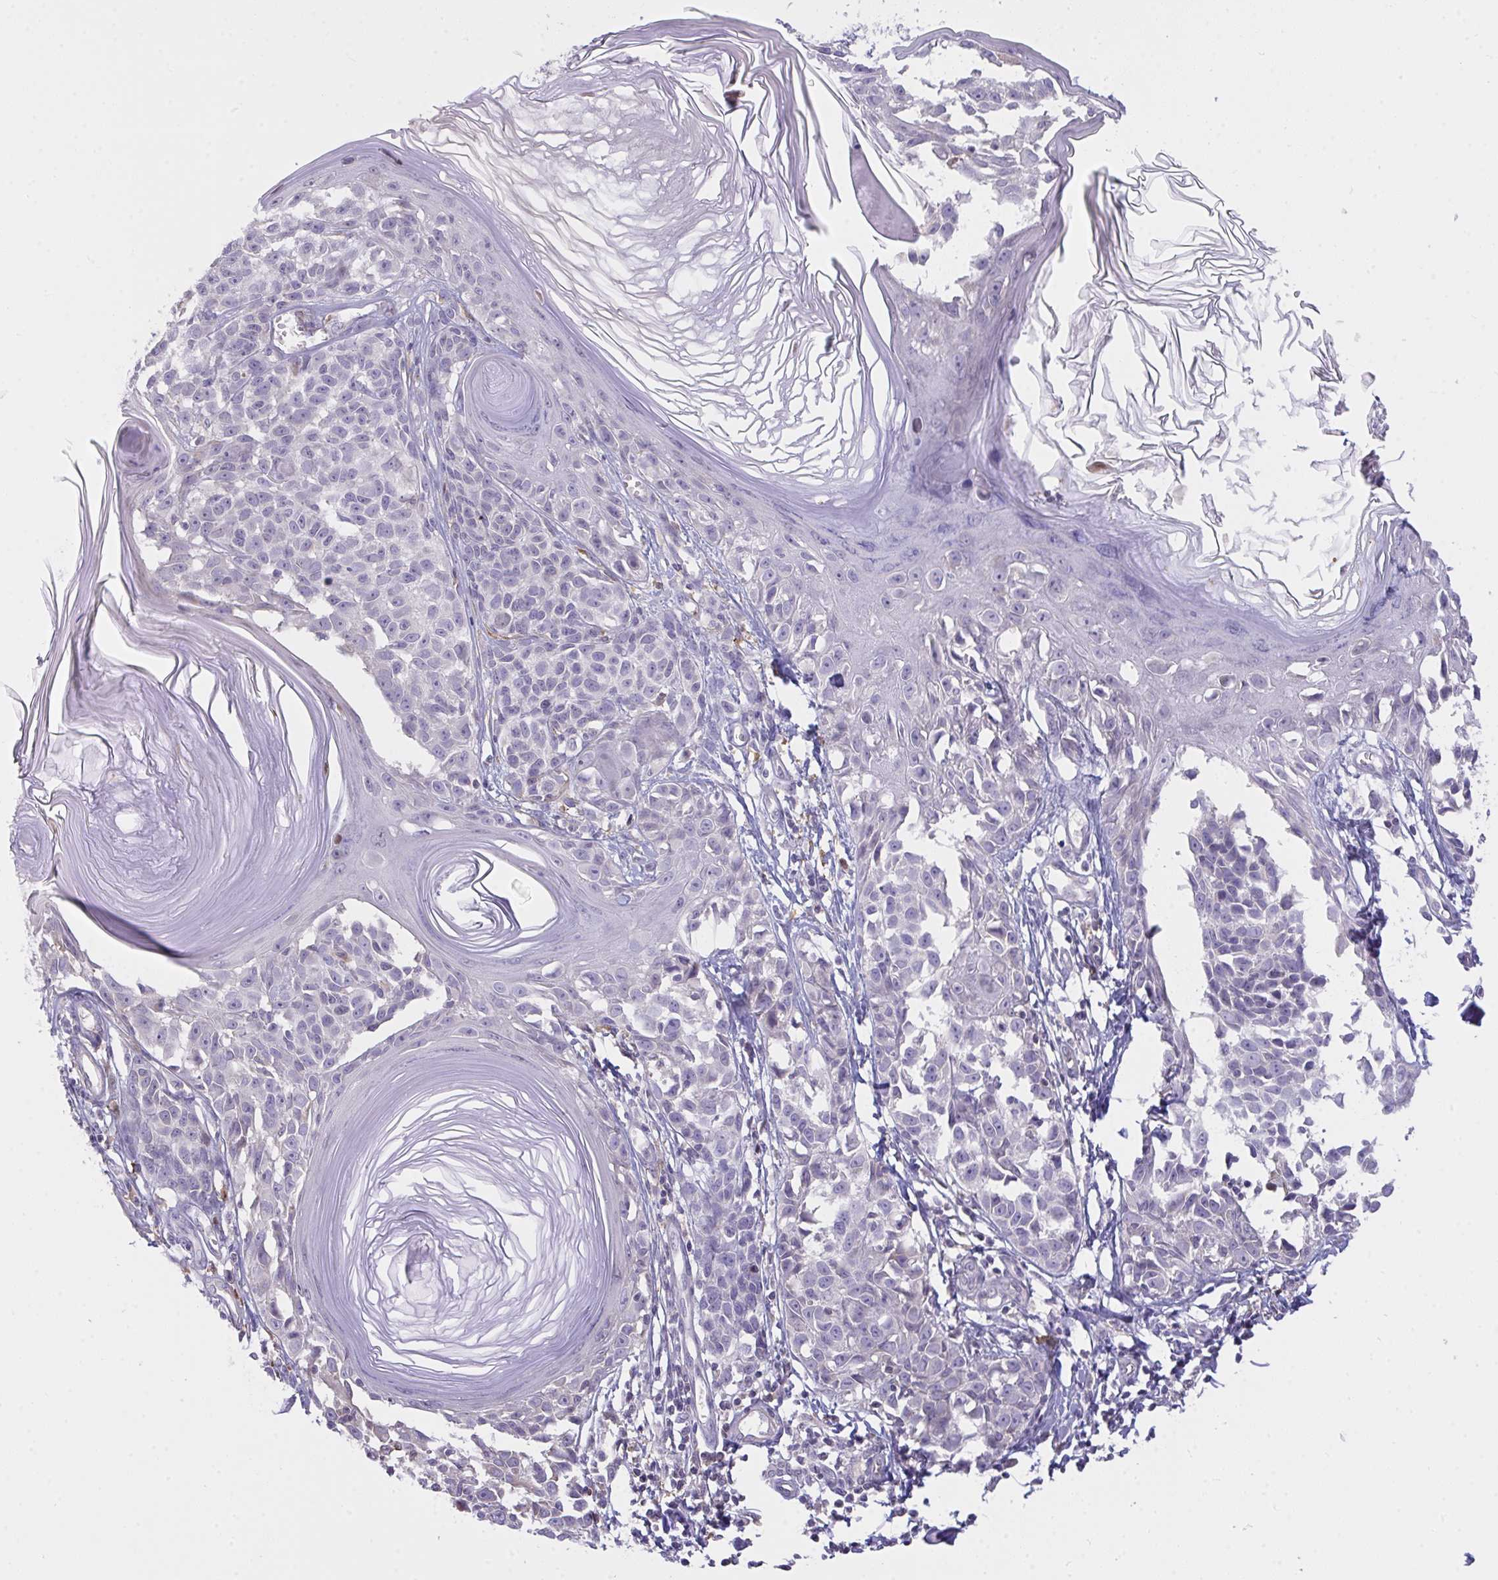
{"staining": {"intensity": "negative", "quantity": "none", "location": "none"}, "tissue": "melanoma", "cell_type": "Tumor cells", "image_type": "cancer", "snomed": [{"axis": "morphology", "description": "Malignant melanoma, NOS"}, {"axis": "topography", "description": "Skin"}], "caption": "A micrograph of malignant melanoma stained for a protein reveals no brown staining in tumor cells.", "gene": "SEMA6B", "patient": {"sex": "male", "age": 73}}